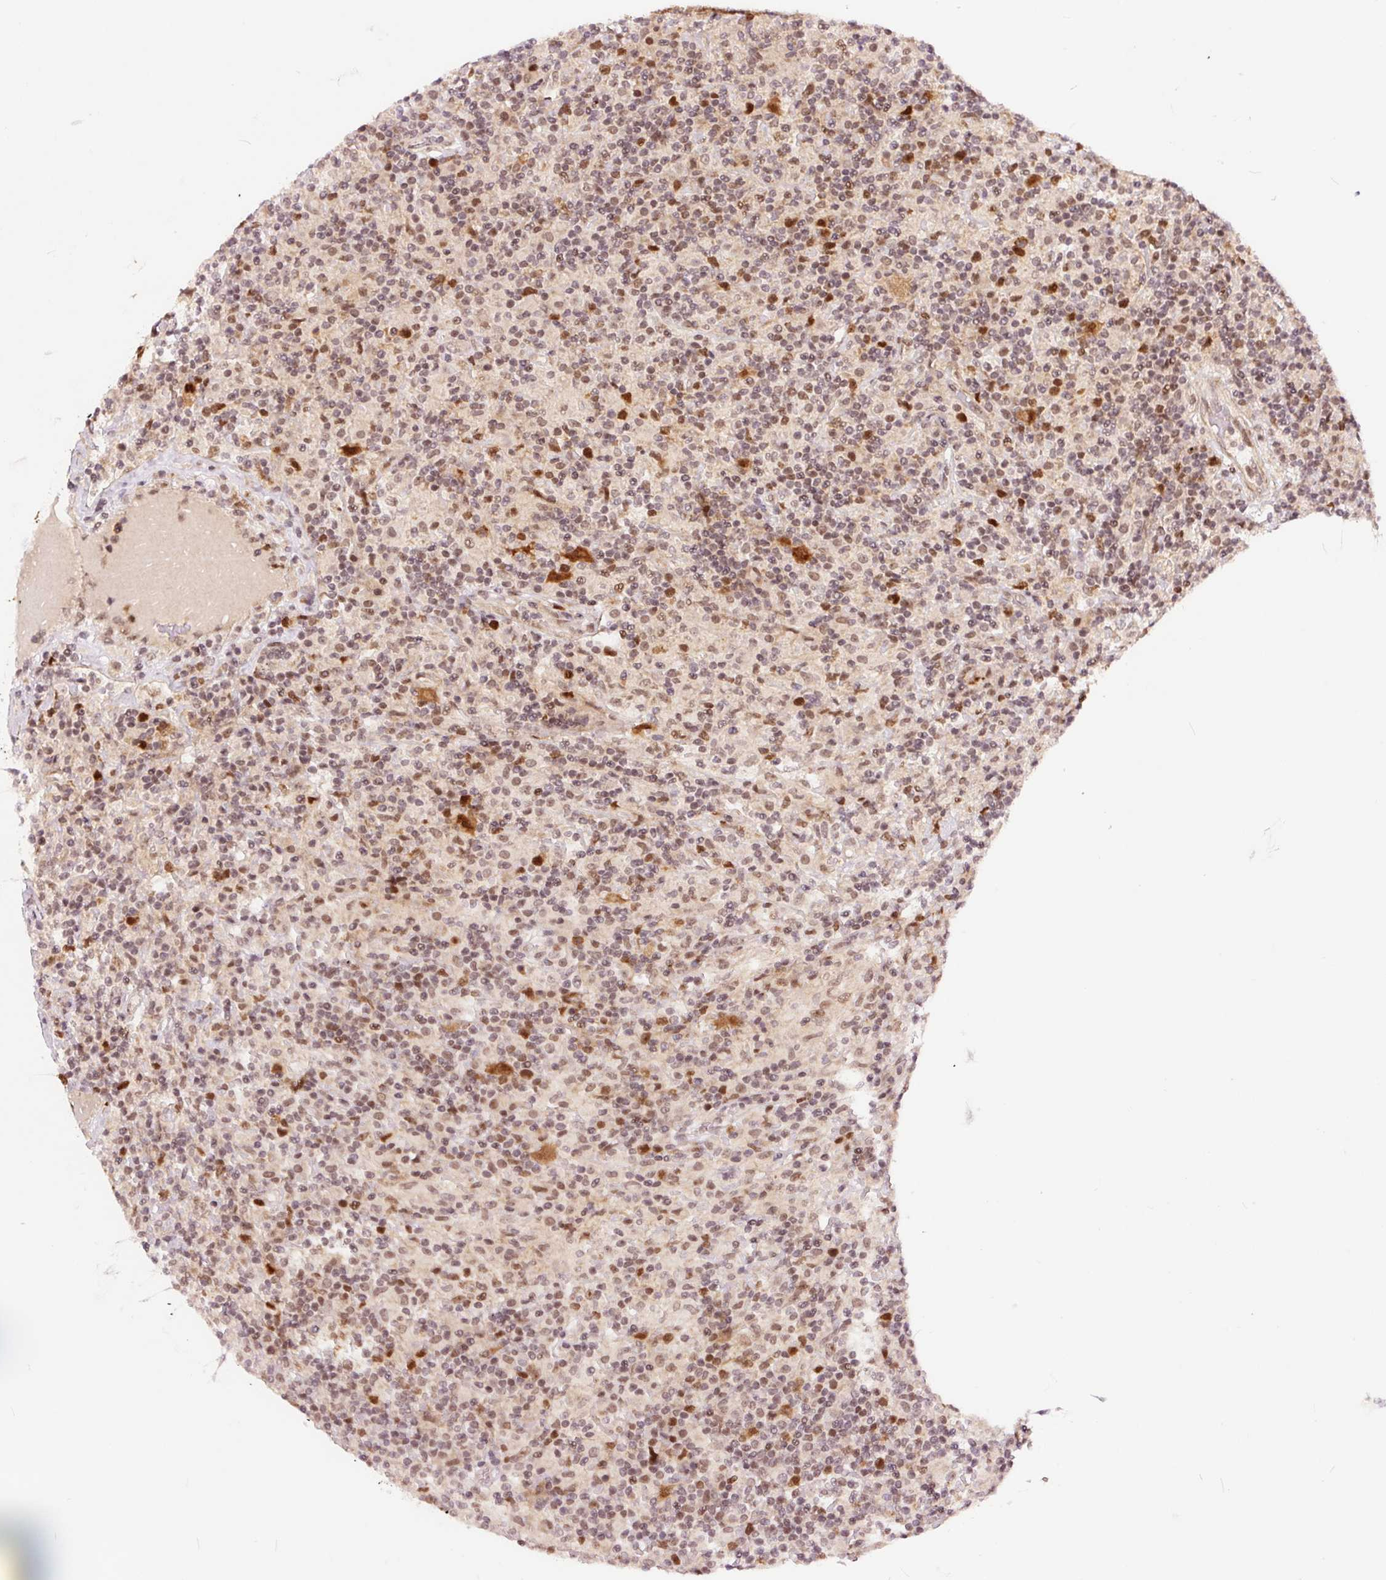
{"staining": {"intensity": "moderate", "quantity": ">75%", "location": "cytoplasmic/membranous,nuclear"}, "tissue": "lymphoma", "cell_type": "Tumor cells", "image_type": "cancer", "snomed": [{"axis": "morphology", "description": "Hodgkin's disease, NOS"}, {"axis": "topography", "description": "Lymph node"}], "caption": "Approximately >75% of tumor cells in human Hodgkin's disease demonstrate moderate cytoplasmic/membranous and nuclear protein expression as visualized by brown immunohistochemical staining.", "gene": "RFC4", "patient": {"sex": "male", "age": 70}}